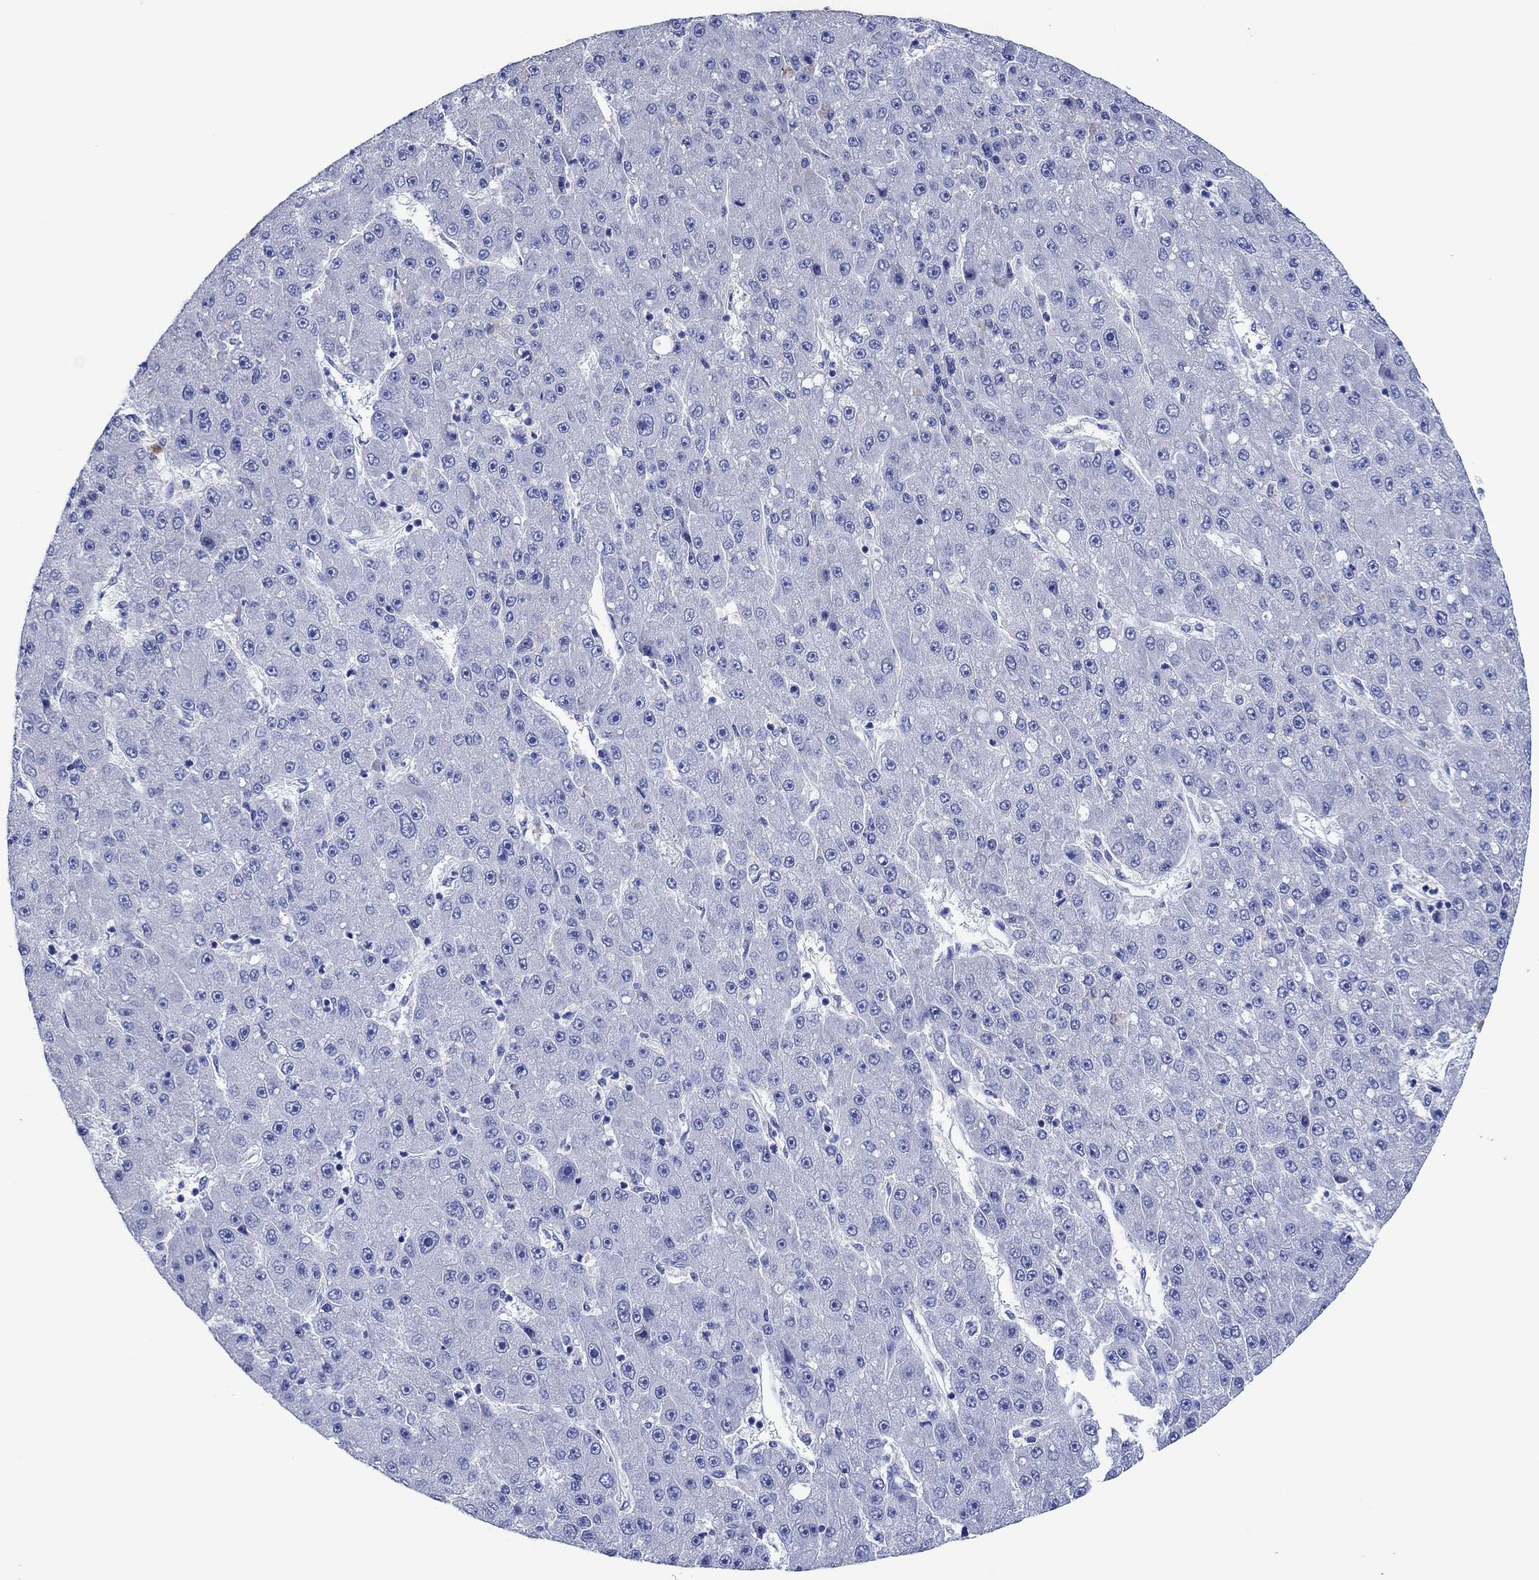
{"staining": {"intensity": "negative", "quantity": "none", "location": "none"}, "tissue": "liver cancer", "cell_type": "Tumor cells", "image_type": "cancer", "snomed": [{"axis": "morphology", "description": "Carcinoma, Hepatocellular, NOS"}, {"axis": "topography", "description": "Liver"}], "caption": "The IHC photomicrograph has no significant expression in tumor cells of liver cancer tissue. (Brightfield microscopy of DAB immunohistochemistry at high magnification).", "gene": "CPNE6", "patient": {"sex": "male", "age": 67}}